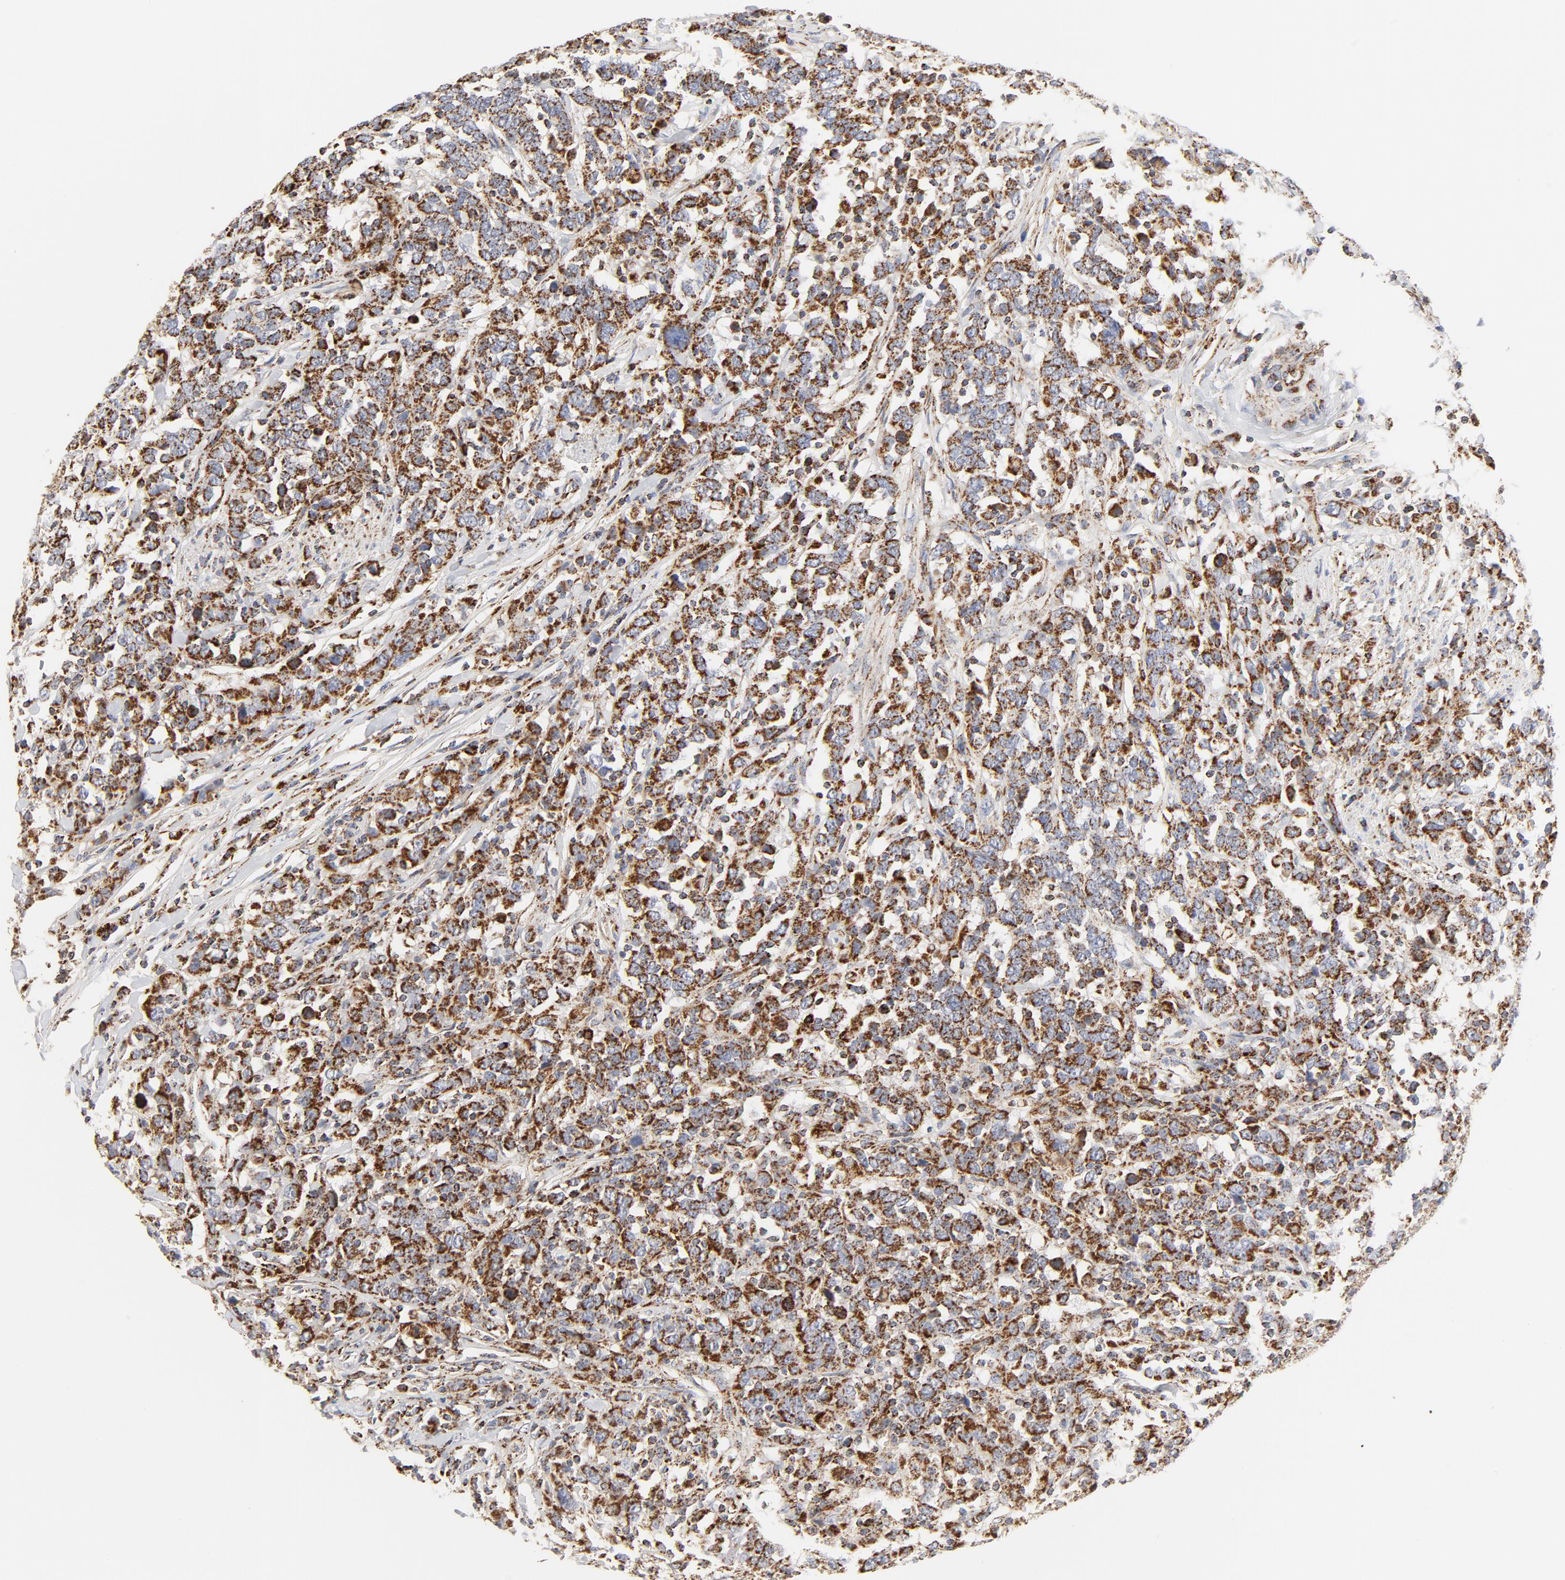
{"staining": {"intensity": "strong", "quantity": ">75%", "location": "cytoplasmic/membranous"}, "tissue": "urothelial cancer", "cell_type": "Tumor cells", "image_type": "cancer", "snomed": [{"axis": "morphology", "description": "Urothelial carcinoma, High grade"}, {"axis": "topography", "description": "Urinary bladder"}], "caption": "Brown immunohistochemical staining in human high-grade urothelial carcinoma exhibits strong cytoplasmic/membranous staining in about >75% of tumor cells.", "gene": "PCNX4", "patient": {"sex": "male", "age": 61}}